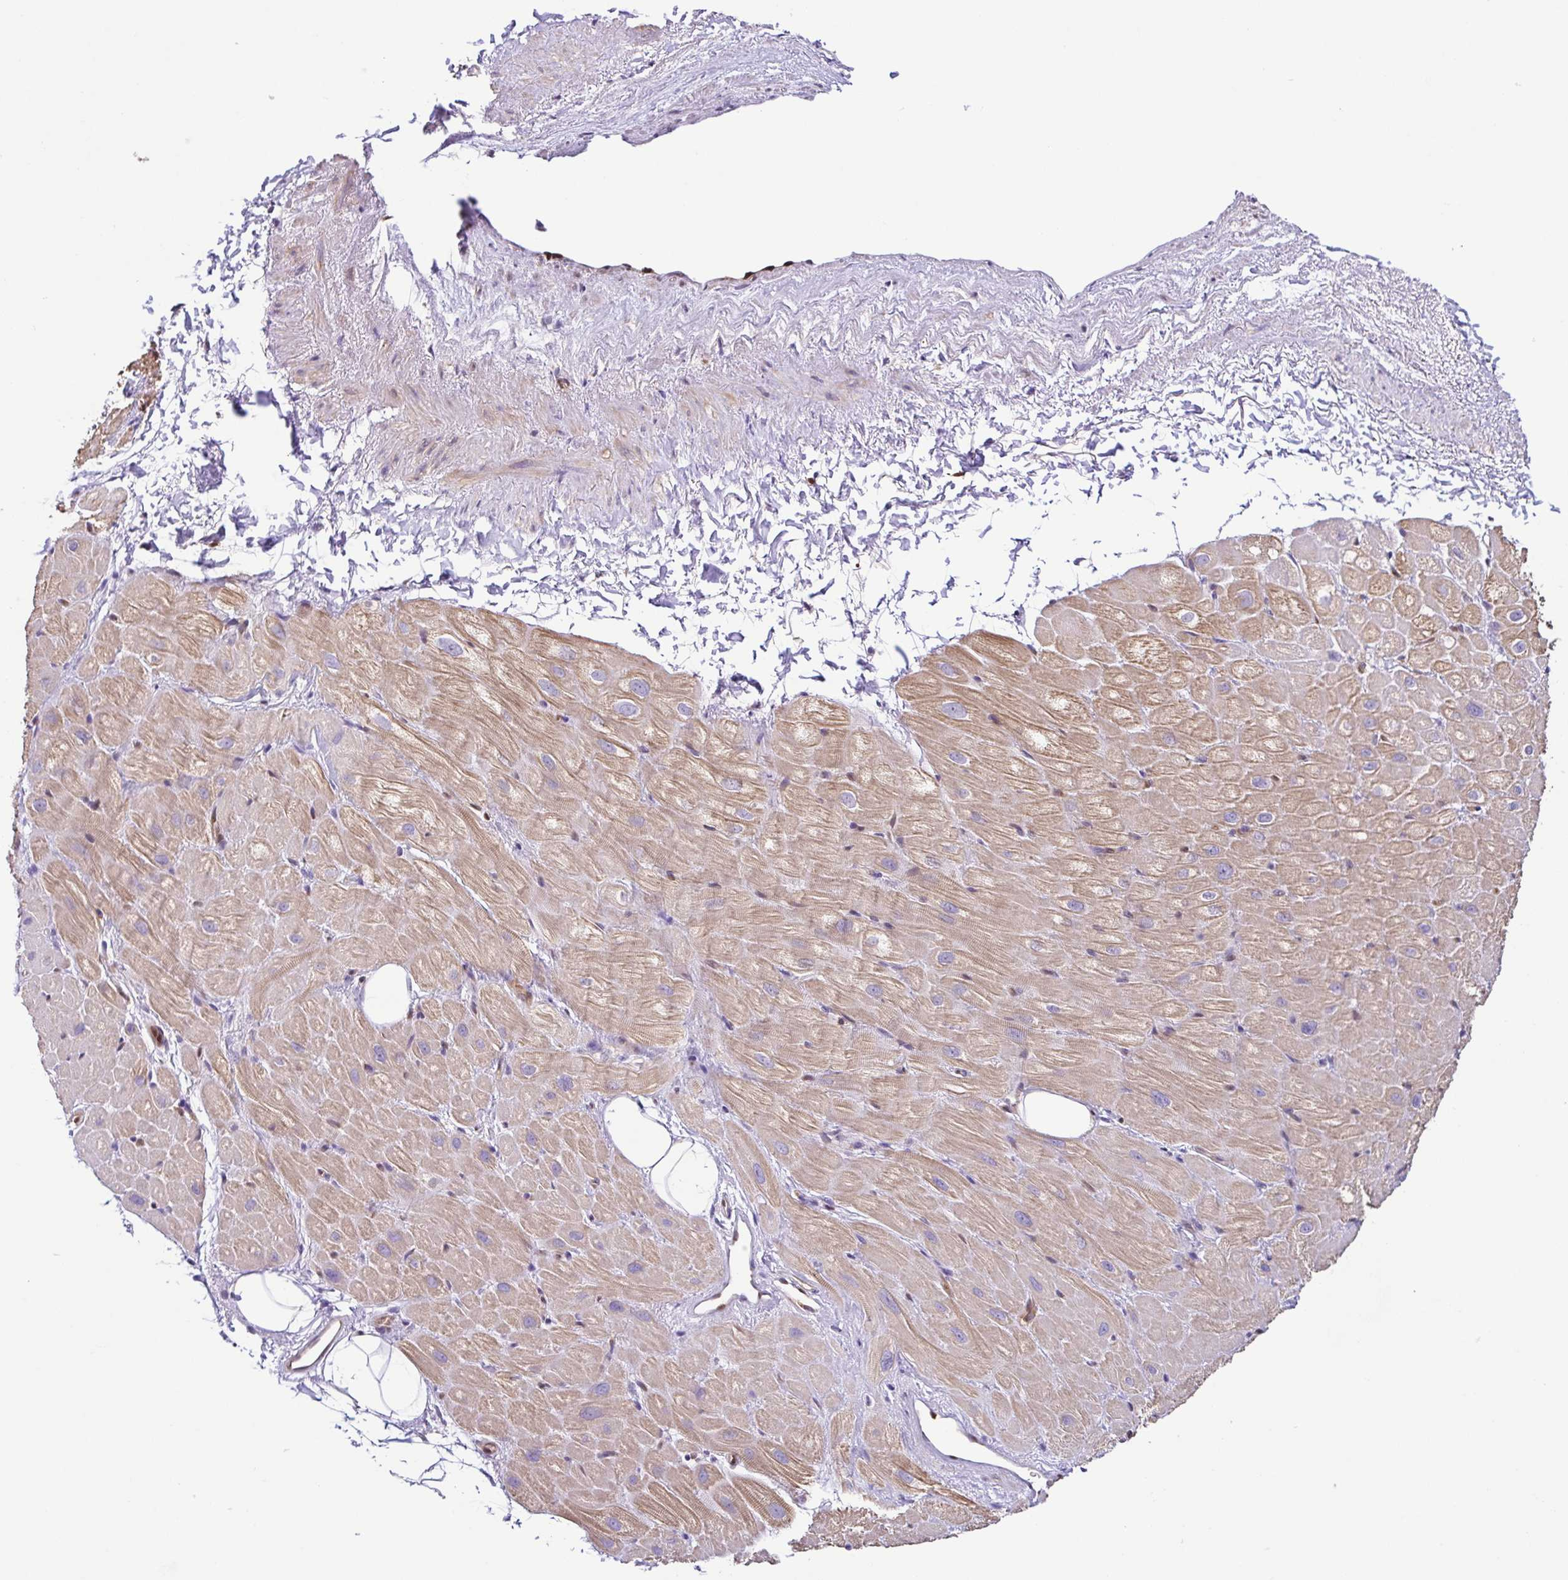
{"staining": {"intensity": "moderate", "quantity": "25%-75%", "location": "cytoplasmic/membranous"}, "tissue": "heart muscle", "cell_type": "Cardiomyocytes", "image_type": "normal", "snomed": [{"axis": "morphology", "description": "Normal tissue, NOS"}, {"axis": "topography", "description": "Heart"}], "caption": "Brown immunohistochemical staining in benign heart muscle reveals moderate cytoplasmic/membranous positivity in approximately 25%-75% of cardiomyocytes.", "gene": "PSMB9", "patient": {"sex": "male", "age": 62}}